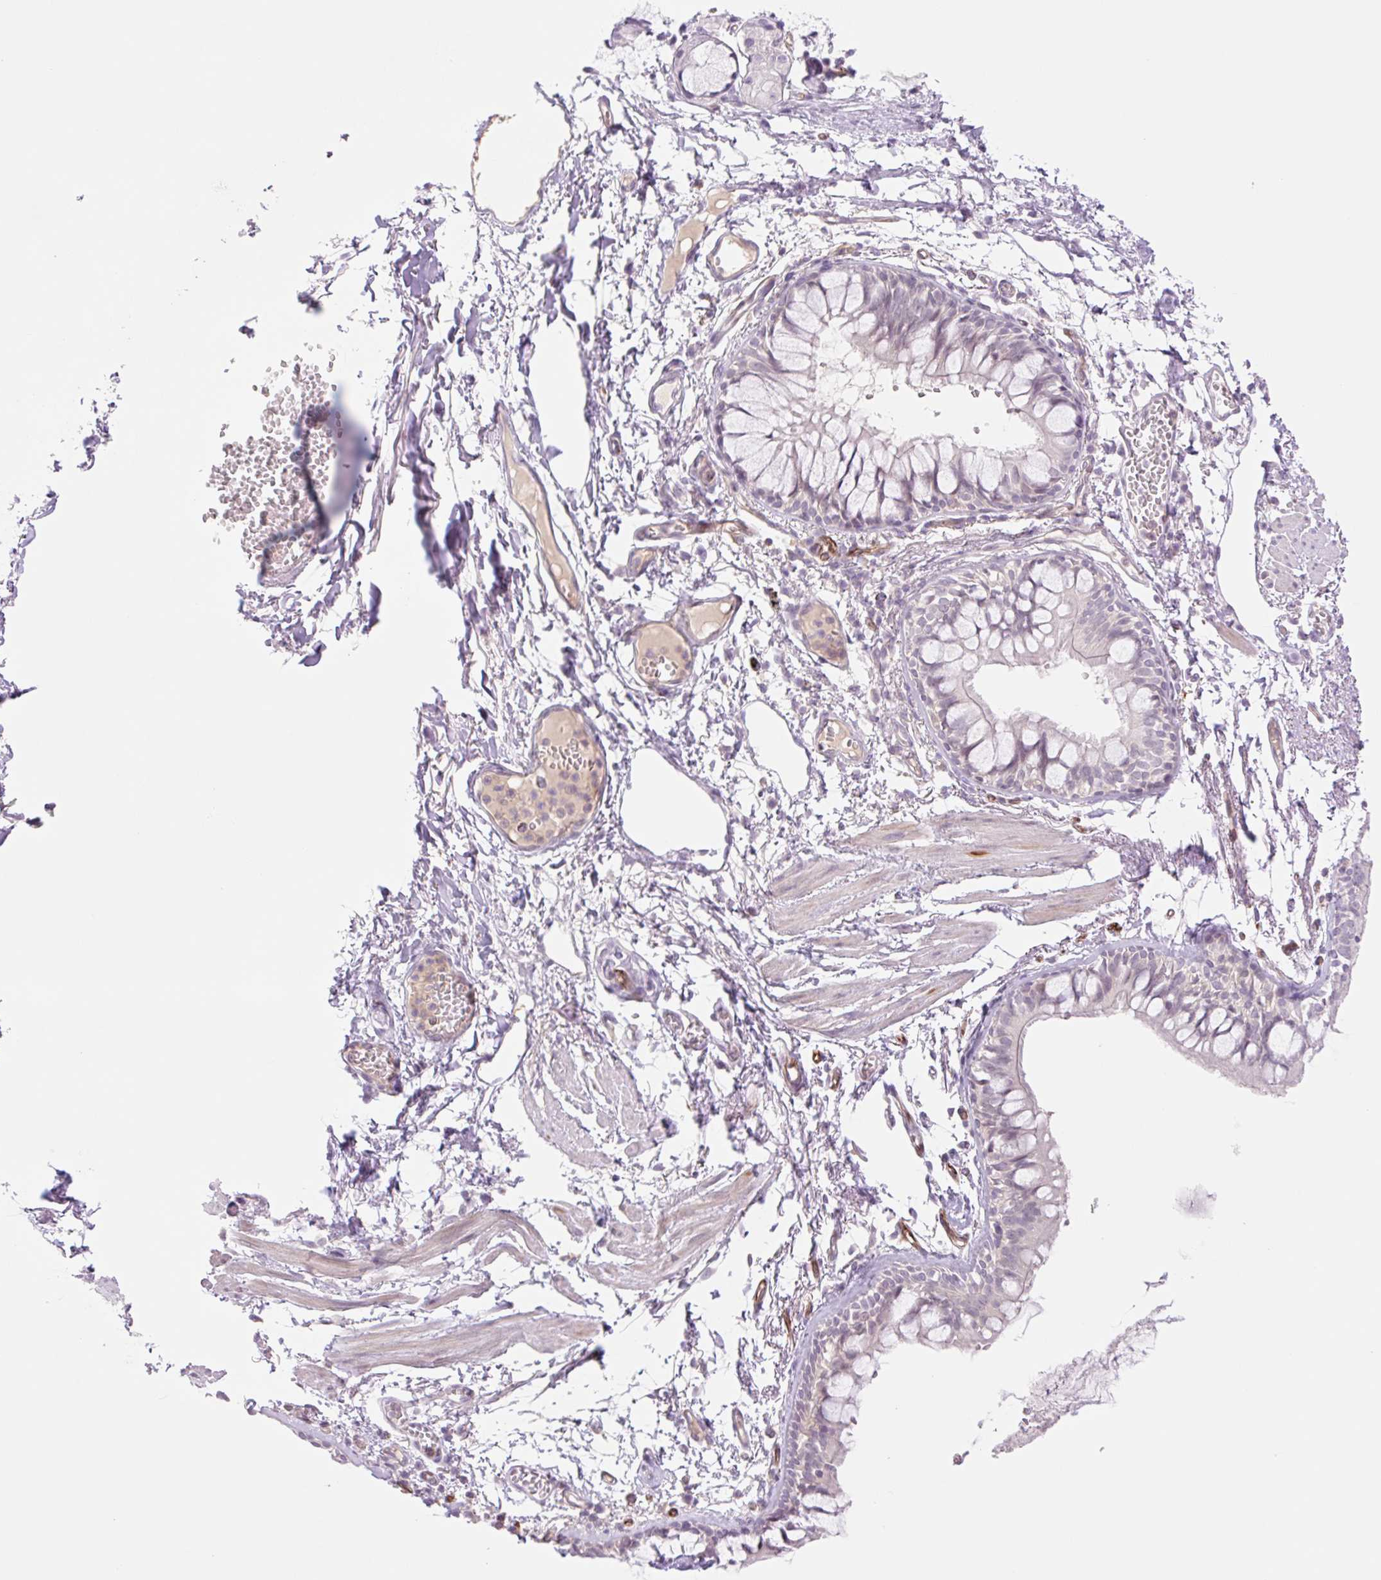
{"staining": {"intensity": "weak", "quantity": "<25%", "location": "nuclear"}, "tissue": "bronchus", "cell_type": "Respiratory epithelial cells", "image_type": "normal", "snomed": [{"axis": "morphology", "description": "Normal tissue, NOS"}, {"axis": "topography", "description": "Cartilage tissue"}, {"axis": "topography", "description": "Bronchus"}], "caption": "High power microscopy histopathology image of an IHC histopathology image of unremarkable bronchus, revealing no significant expression in respiratory epithelial cells.", "gene": "ZFYVE21", "patient": {"sex": "male", "age": 78}}